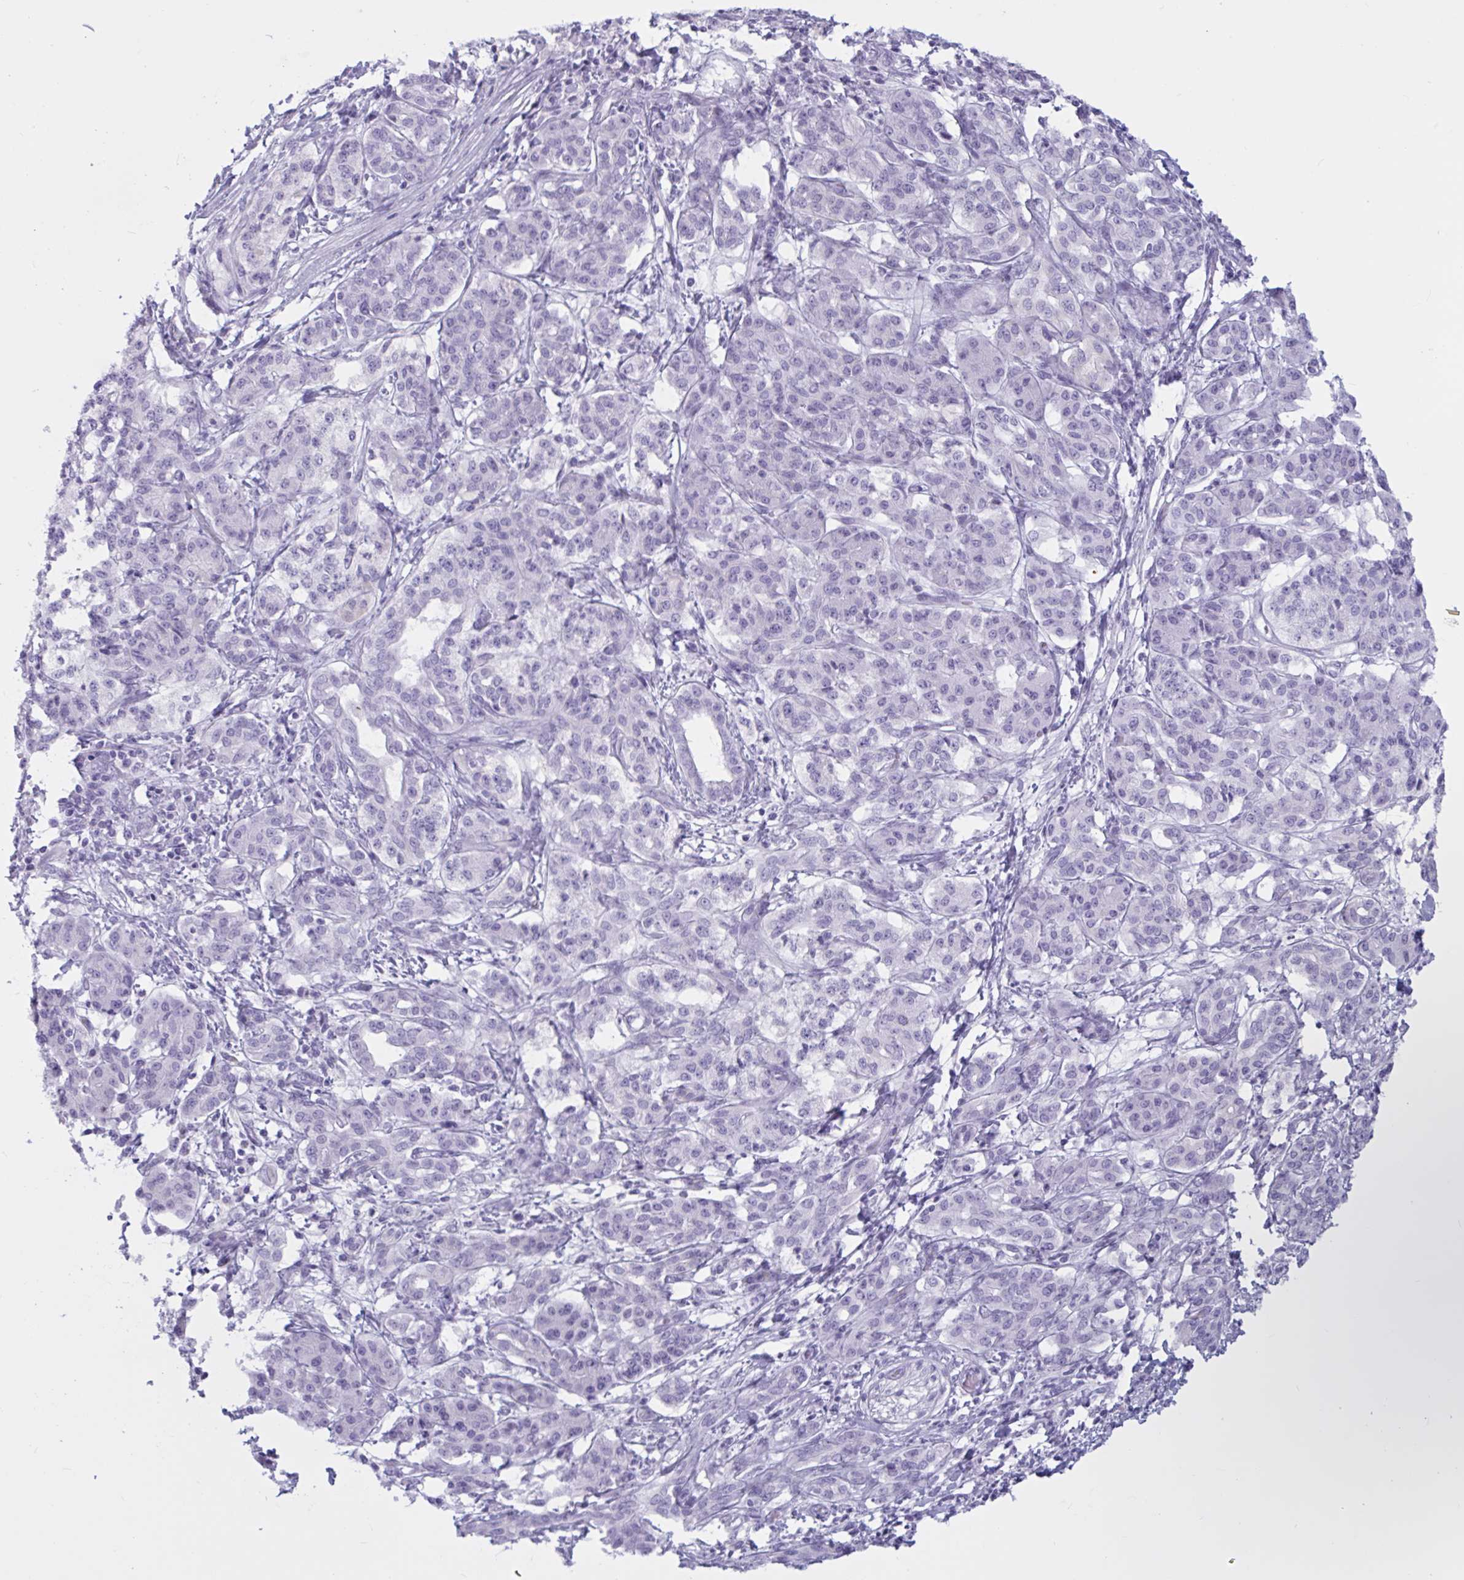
{"staining": {"intensity": "negative", "quantity": "none", "location": "none"}, "tissue": "pancreatic cancer", "cell_type": "Tumor cells", "image_type": "cancer", "snomed": [{"axis": "morphology", "description": "Adenocarcinoma, NOS"}, {"axis": "topography", "description": "Pancreas"}], "caption": "A histopathology image of human pancreatic cancer (adenocarcinoma) is negative for staining in tumor cells.", "gene": "BBS10", "patient": {"sex": "male", "age": 58}}